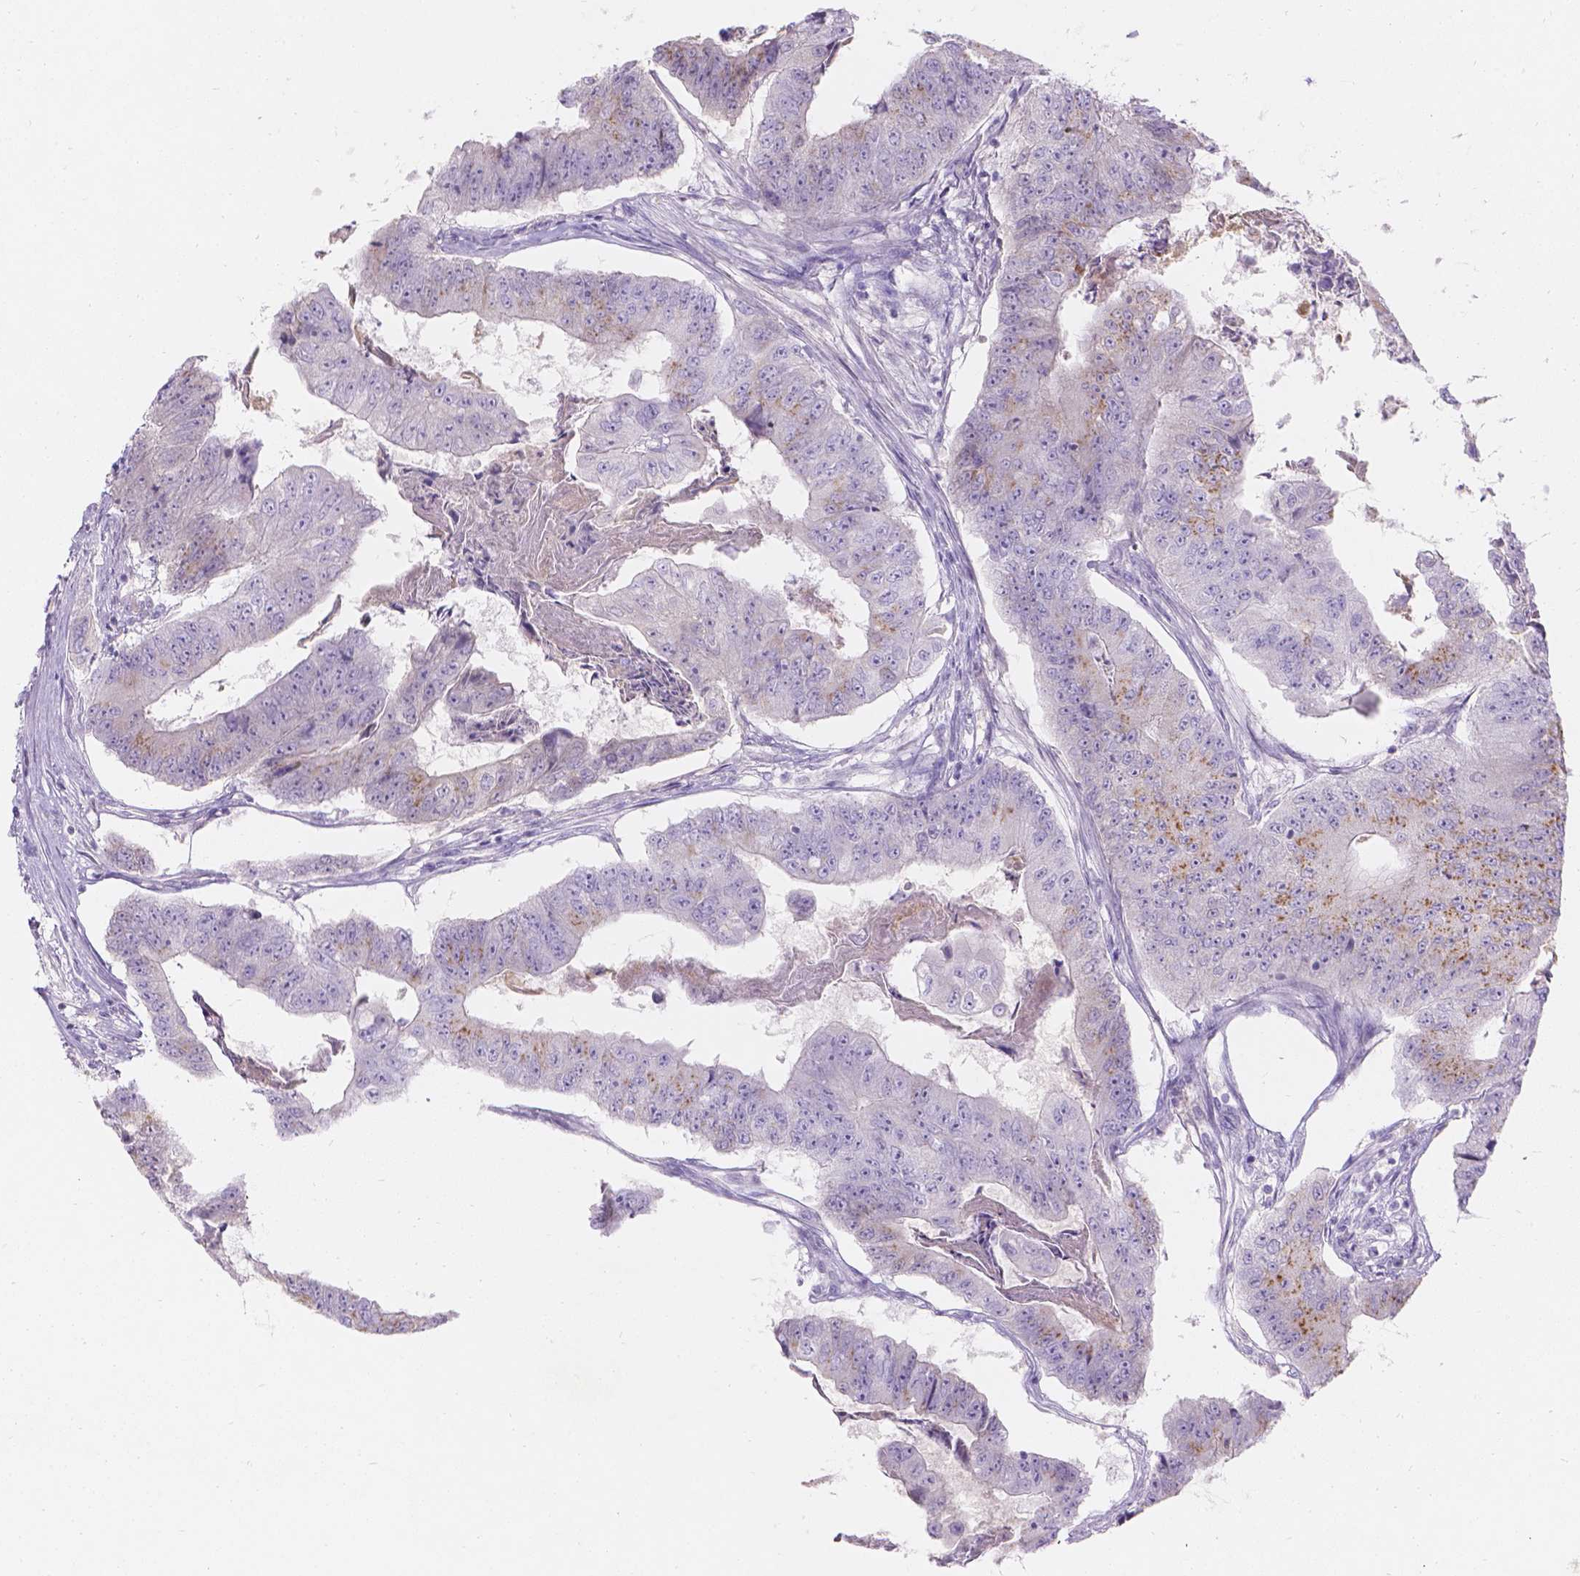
{"staining": {"intensity": "moderate", "quantity": "25%-75%", "location": "cytoplasmic/membranous"}, "tissue": "colorectal cancer", "cell_type": "Tumor cells", "image_type": "cancer", "snomed": [{"axis": "morphology", "description": "Adenocarcinoma, NOS"}, {"axis": "topography", "description": "Colon"}], "caption": "Immunohistochemical staining of human colorectal cancer (adenocarcinoma) reveals medium levels of moderate cytoplasmic/membranous protein staining in approximately 25%-75% of tumor cells. The staining is performed using DAB brown chromogen to label protein expression. The nuclei are counter-stained blue using hematoxylin.", "gene": "GAL3ST2", "patient": {"sex": "female", "age": 67}}